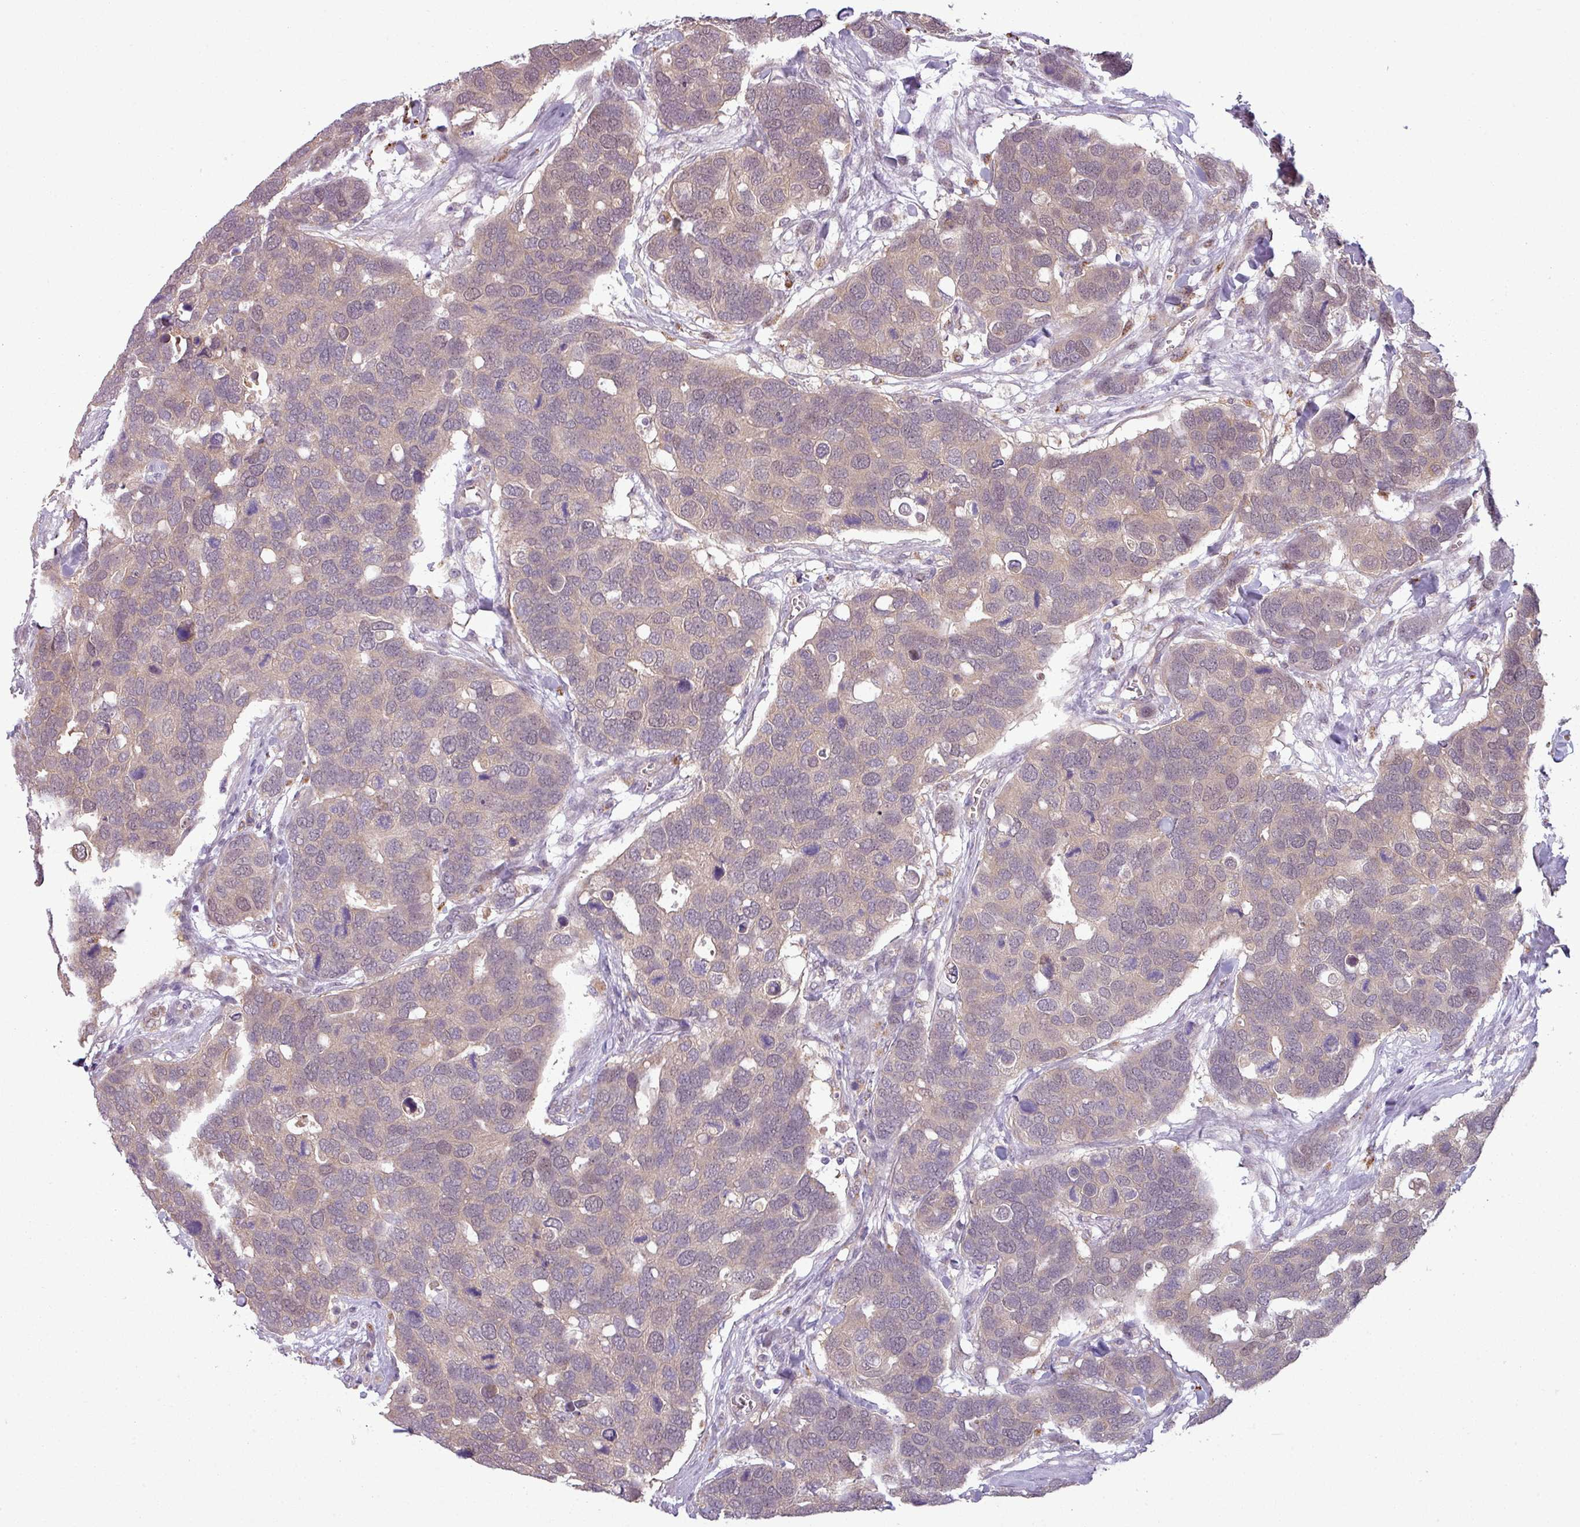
{"staining": {"intensity": "weak", "quantity": ">75%", "location": "cytoplasmic/membranous,nuclear"}, "tissue": "breast cancer", "cell_type": "Tumor cells", "image_type": "cancer", "snomed": [{"axis": "morphology", "description": "Duct carcinoma"}, {"axis": "topography", "description": "Breast"}], "caption": "IHC histopathology image of human intraductal carcinoma (breast) stained for a protein (brown), which displays low levels of weak cytoplasmic/membranous and nuclear expression in about >75% of tumor cells.", "gene": "CCDC144A", "patient": {"sex": "female", "age": 83}}